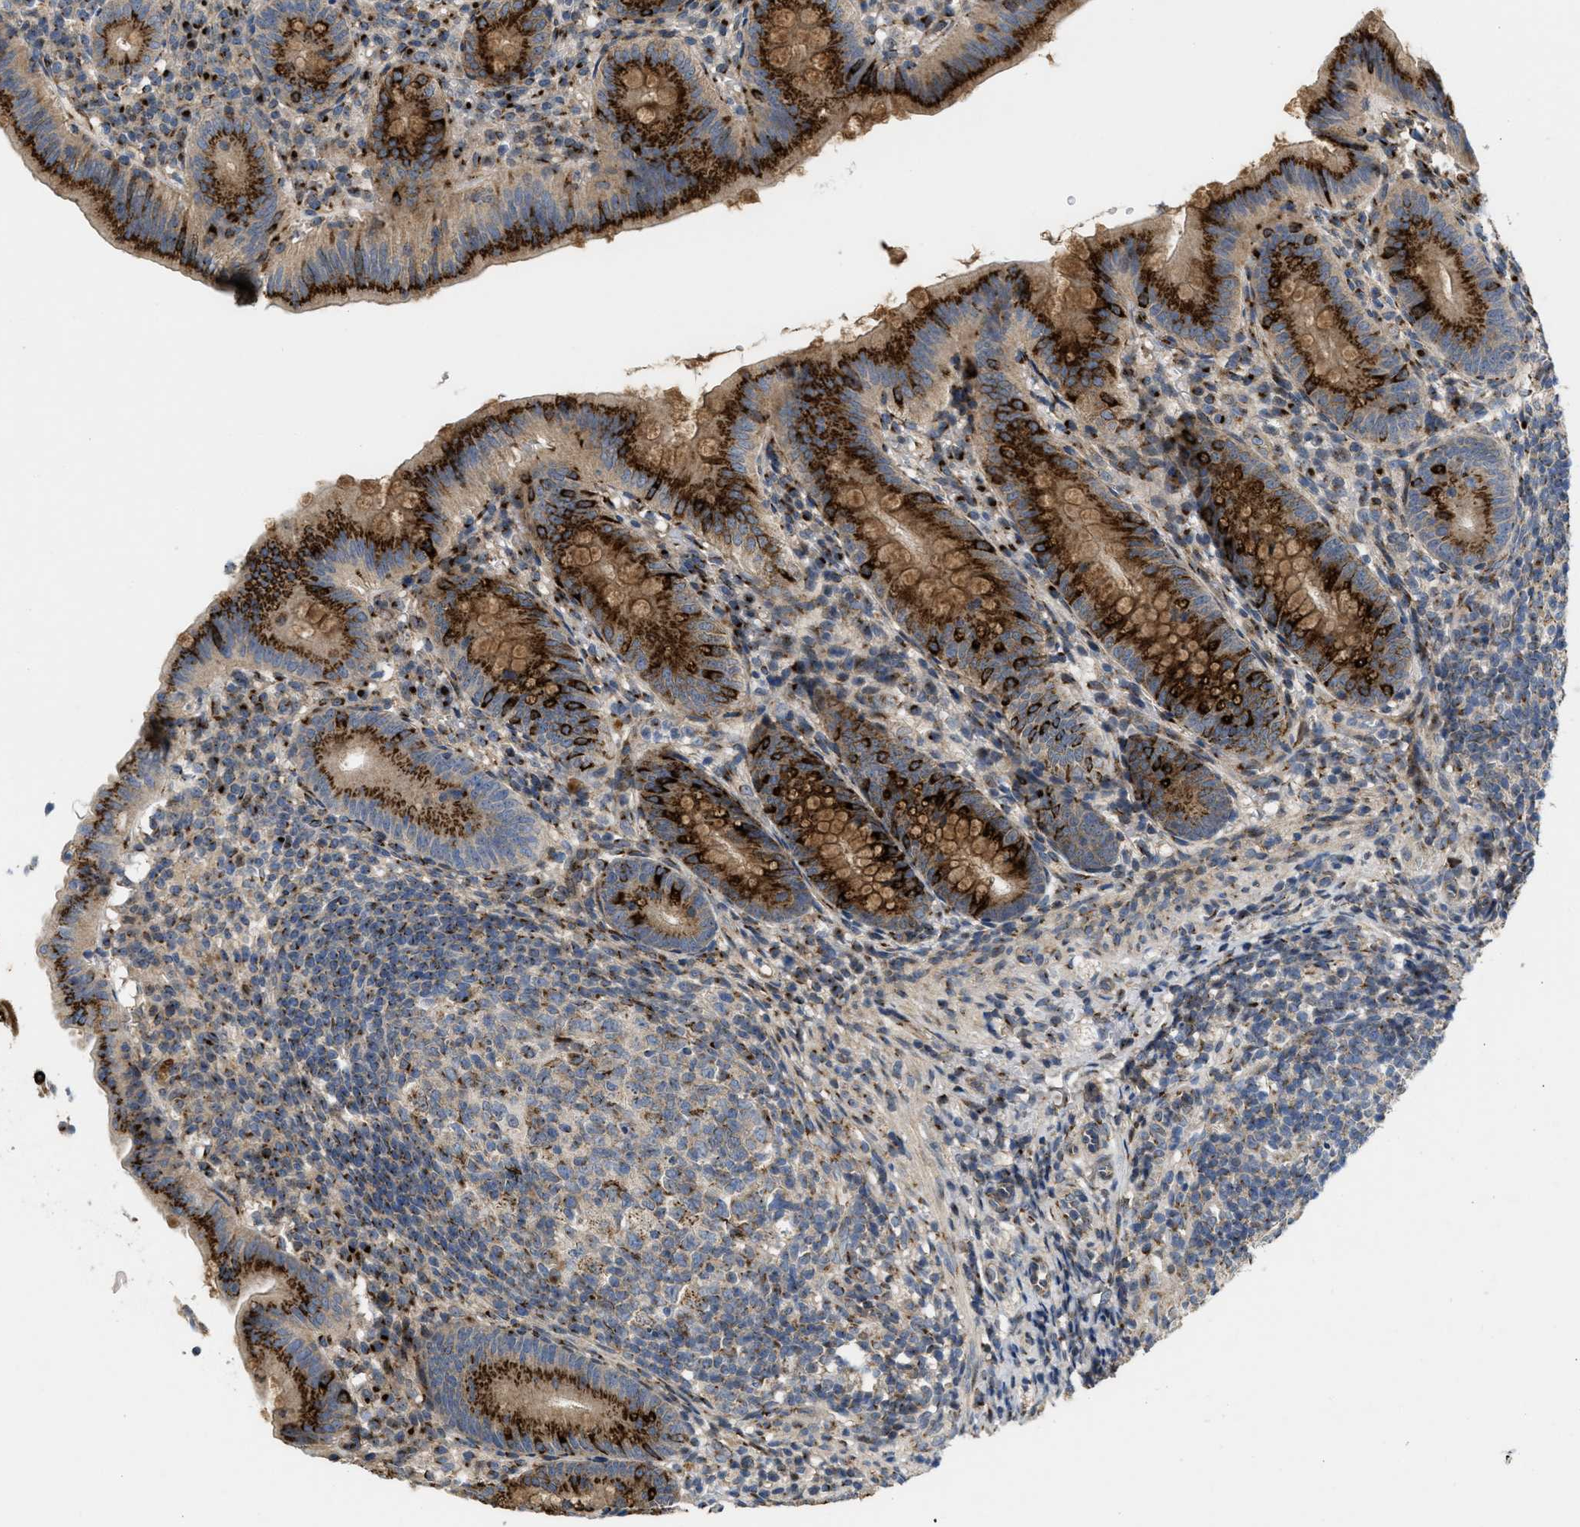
{"staining": {"intensity": "strong", "quantity": ">75%", "location": "cytoplasmic/membranous"}, "tissue": "appendix", "cell_type": "Glandular cells", "image_type": "normal", "snomed": [{"axis": "morphology", "description": "Normal tissue, NOS"}, {"axis": "topography", "description": "Appendix"}], "caption": "An image of appendix stained for a protein displays strong cytoplasmic/membranous brown staining in glandular cells.", "gene": "ZNF70", "patient": {"sex": "male", "age": 1}}